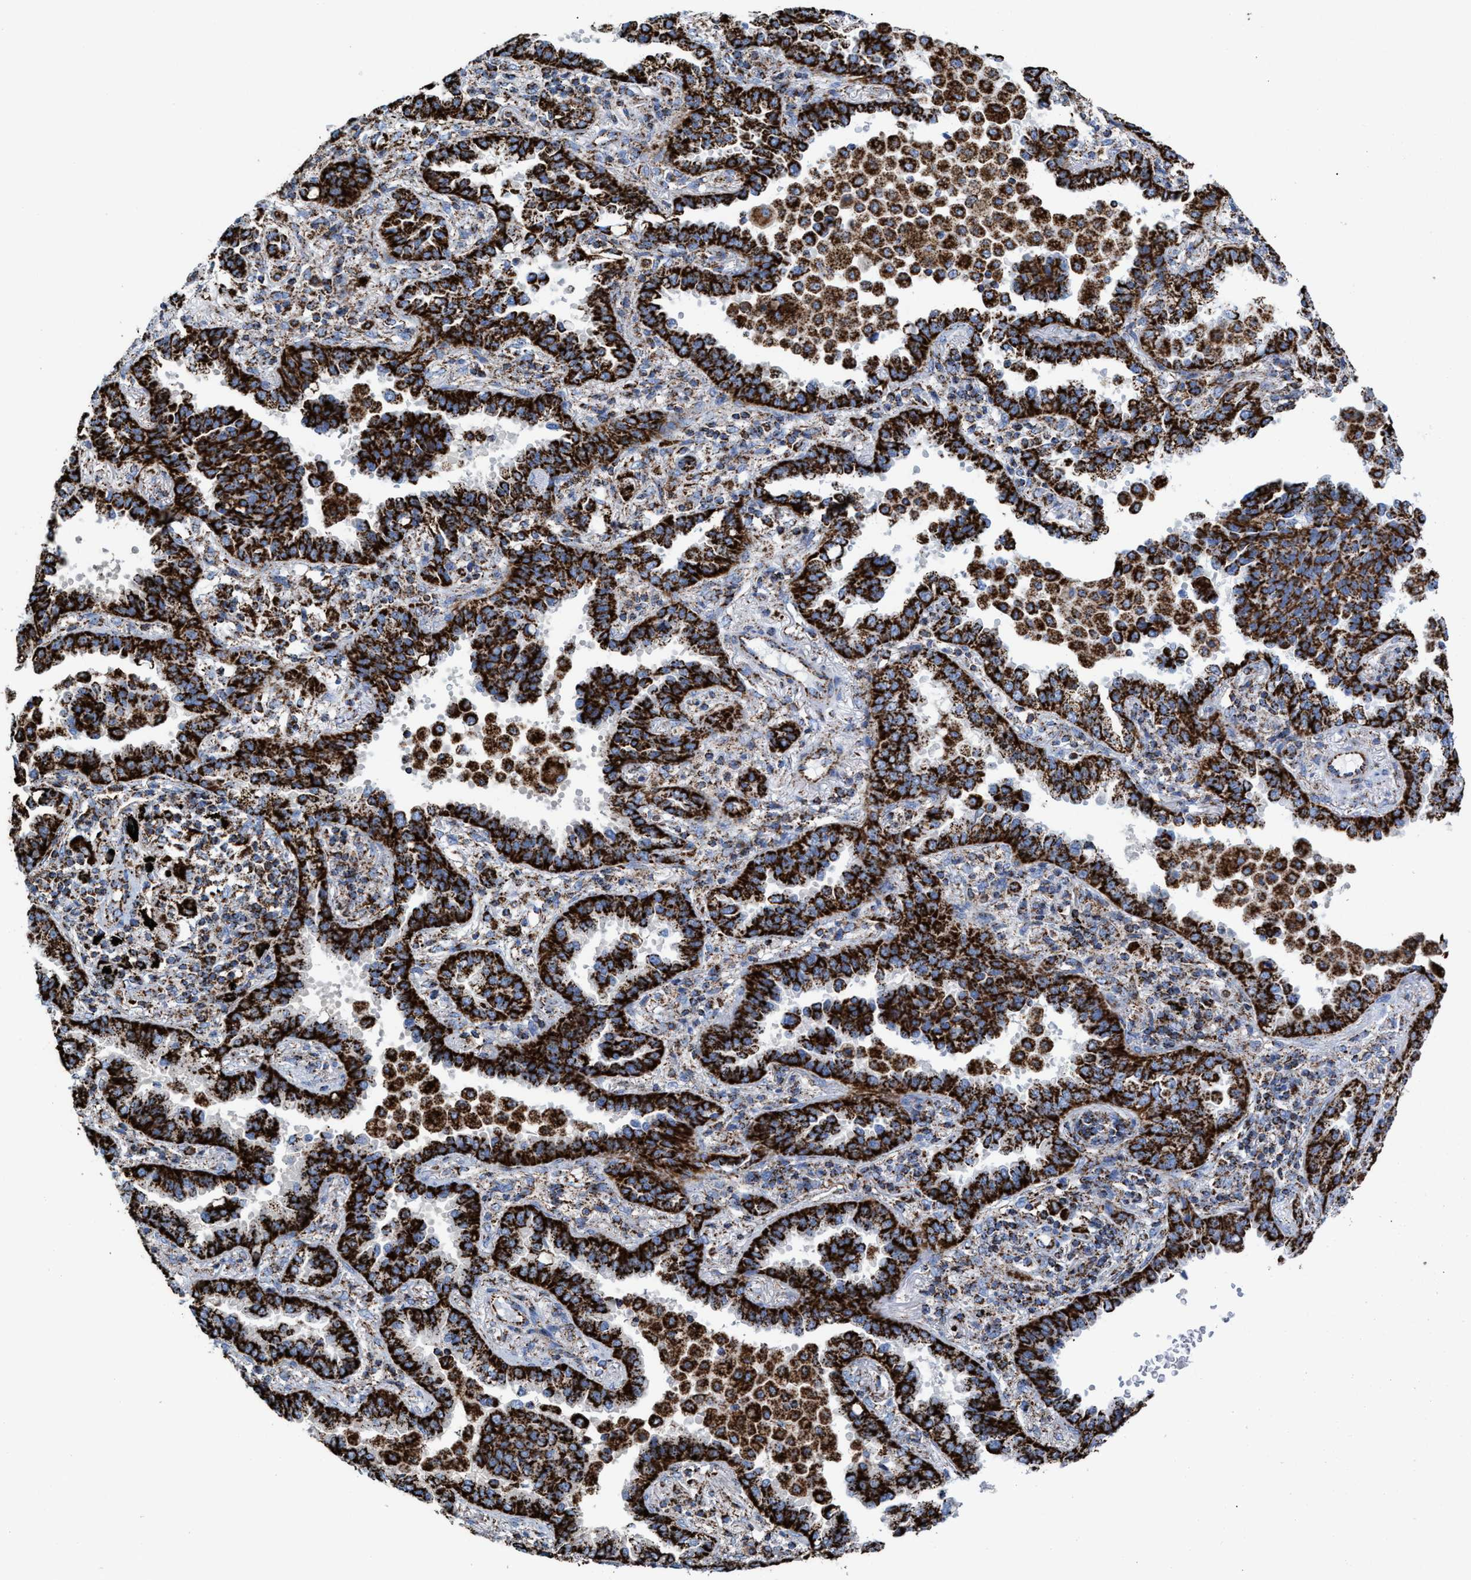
{"staining": {"intensity": "strong", "quantity": ">75%", "location": "cytoplasmic/membranous"}, "tissue": "lung cancer", "cell_type": "Tumor cells", "image_type": "cancer", "snomed": [{"axis": "morphology", "description": "Normal tissue, NOS"}, {"axis": "morphology", "description": "Adenocarcinoma, NOS"}, {"axis": "topography", "description": "Lung"}], "caption": "Strong cytoplasmic/membranous expression for a protein is present in about >75% of tumor cells of adenocarcinoma (lung) using immunohistochemistry (IHC).", "gene": "ECHS1", "patient": {"sex": "male", "age": 59}}